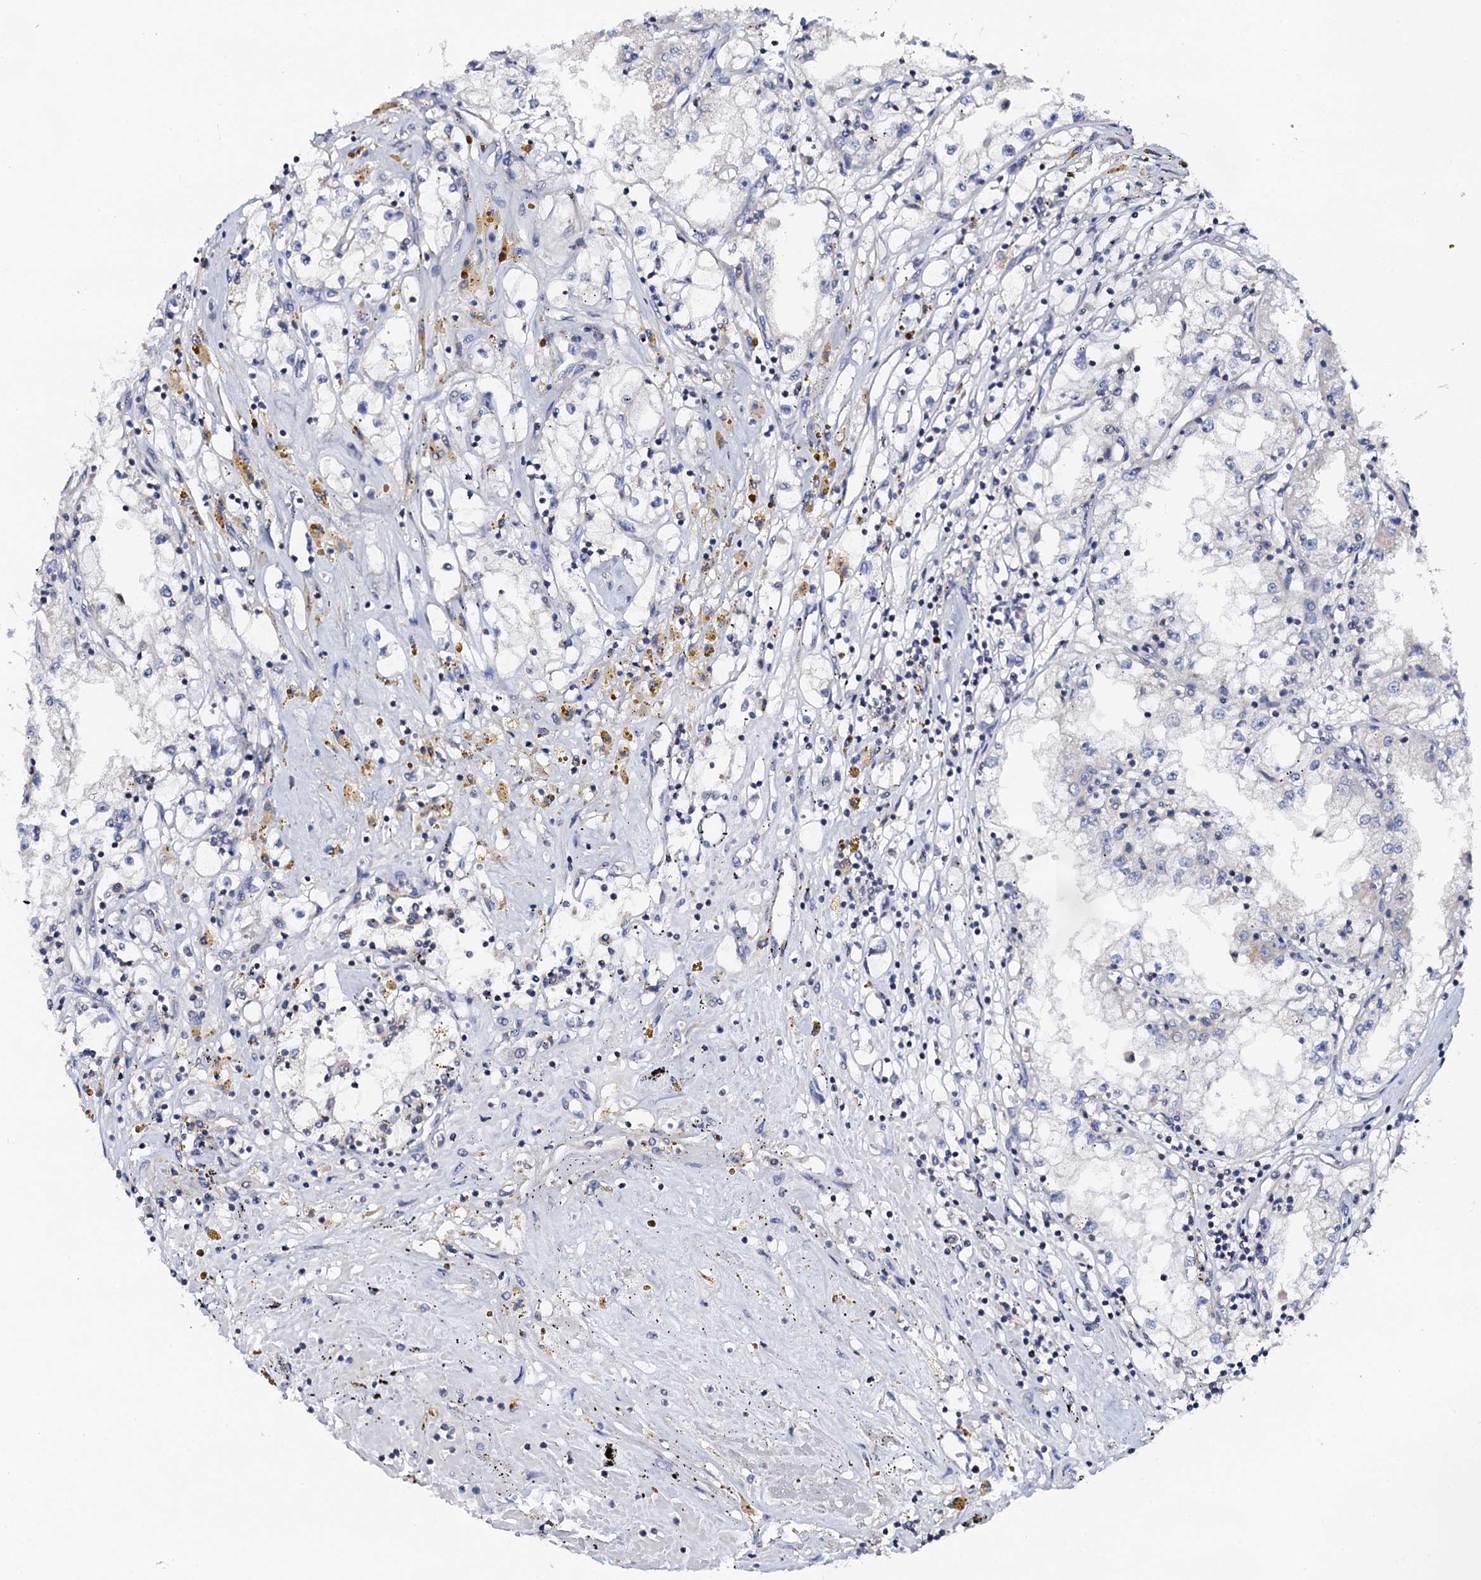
{"staining": {"intensity": "negative", "quantity": "none", "location": "none"}, "tissue": "renal cancer", "cell_type": "Tumor cells", "image_type": "cancer", "snomed": [{"axis": "morphology", "description": "Adenocarcinoma, NOS"}, {"axis": "topography", "description": "Kidney"}], "caption": "Protein analysis of adenocarcinoma (renal) exhibits no significant expression in tumor cells.", "gene": "MRPL48", "patient": {"sex": "male", "age": 56}}